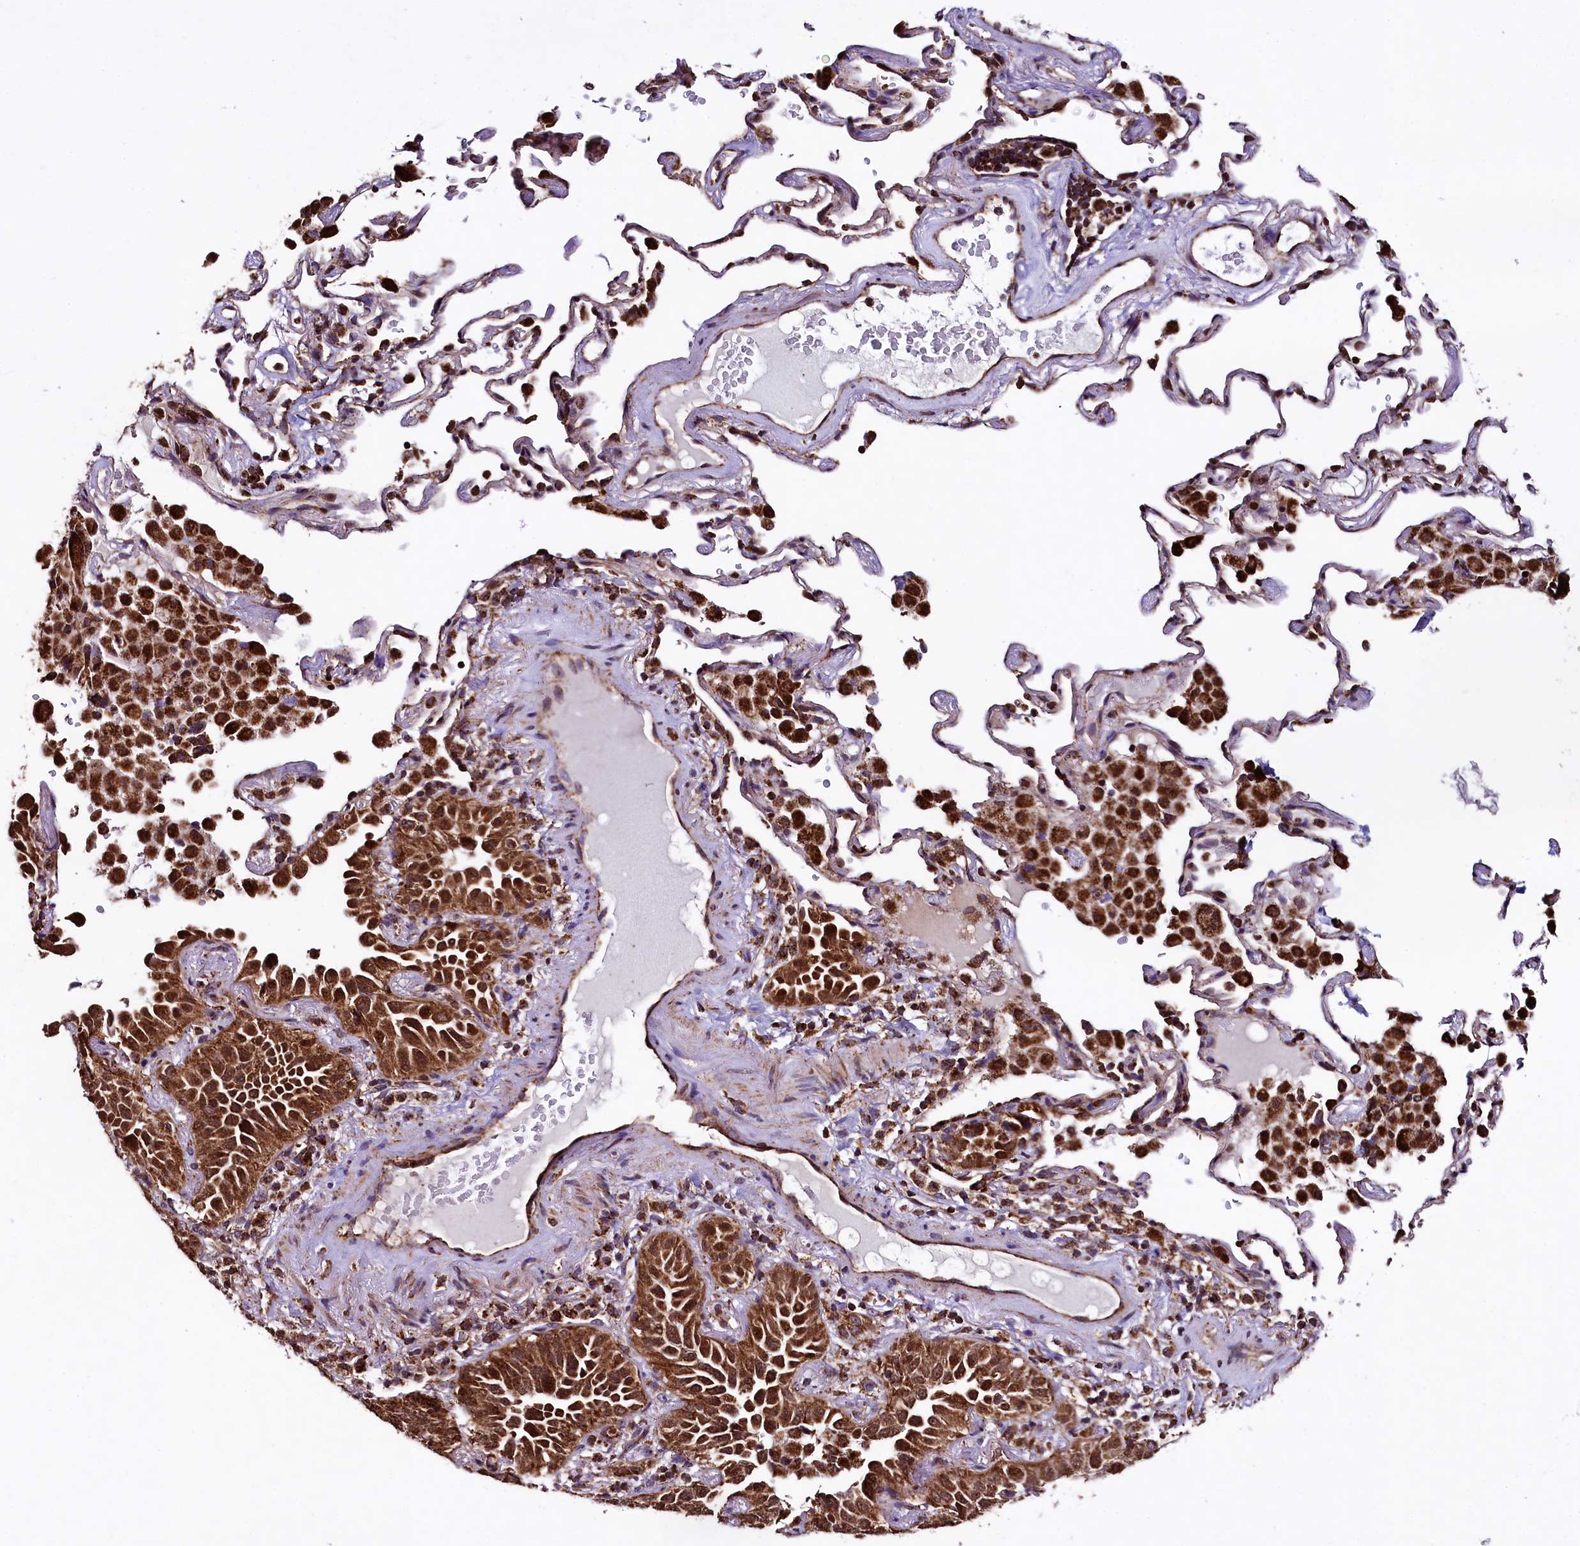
{"staining": {"intensity": "strong", "quantity": ">75%", "location": "cytoplasmic/membranous"}, "tissue": "lung cancer", "cell_type": "Tumor cells", "image_type": "cancer", "snomed": [{"axis": "morphology", "description": "Adenocarcinoma, NOS"}, {"axis": "topography", "description": "Lung"}], "caption": "Protein expression analysis of human adenocarcinoma (lung) reveals strong cytoplasmic/membranous staining in about >75% of tumor cells.", "gene": "KLC2", "patient": {"sex": "female", "age": 69}}